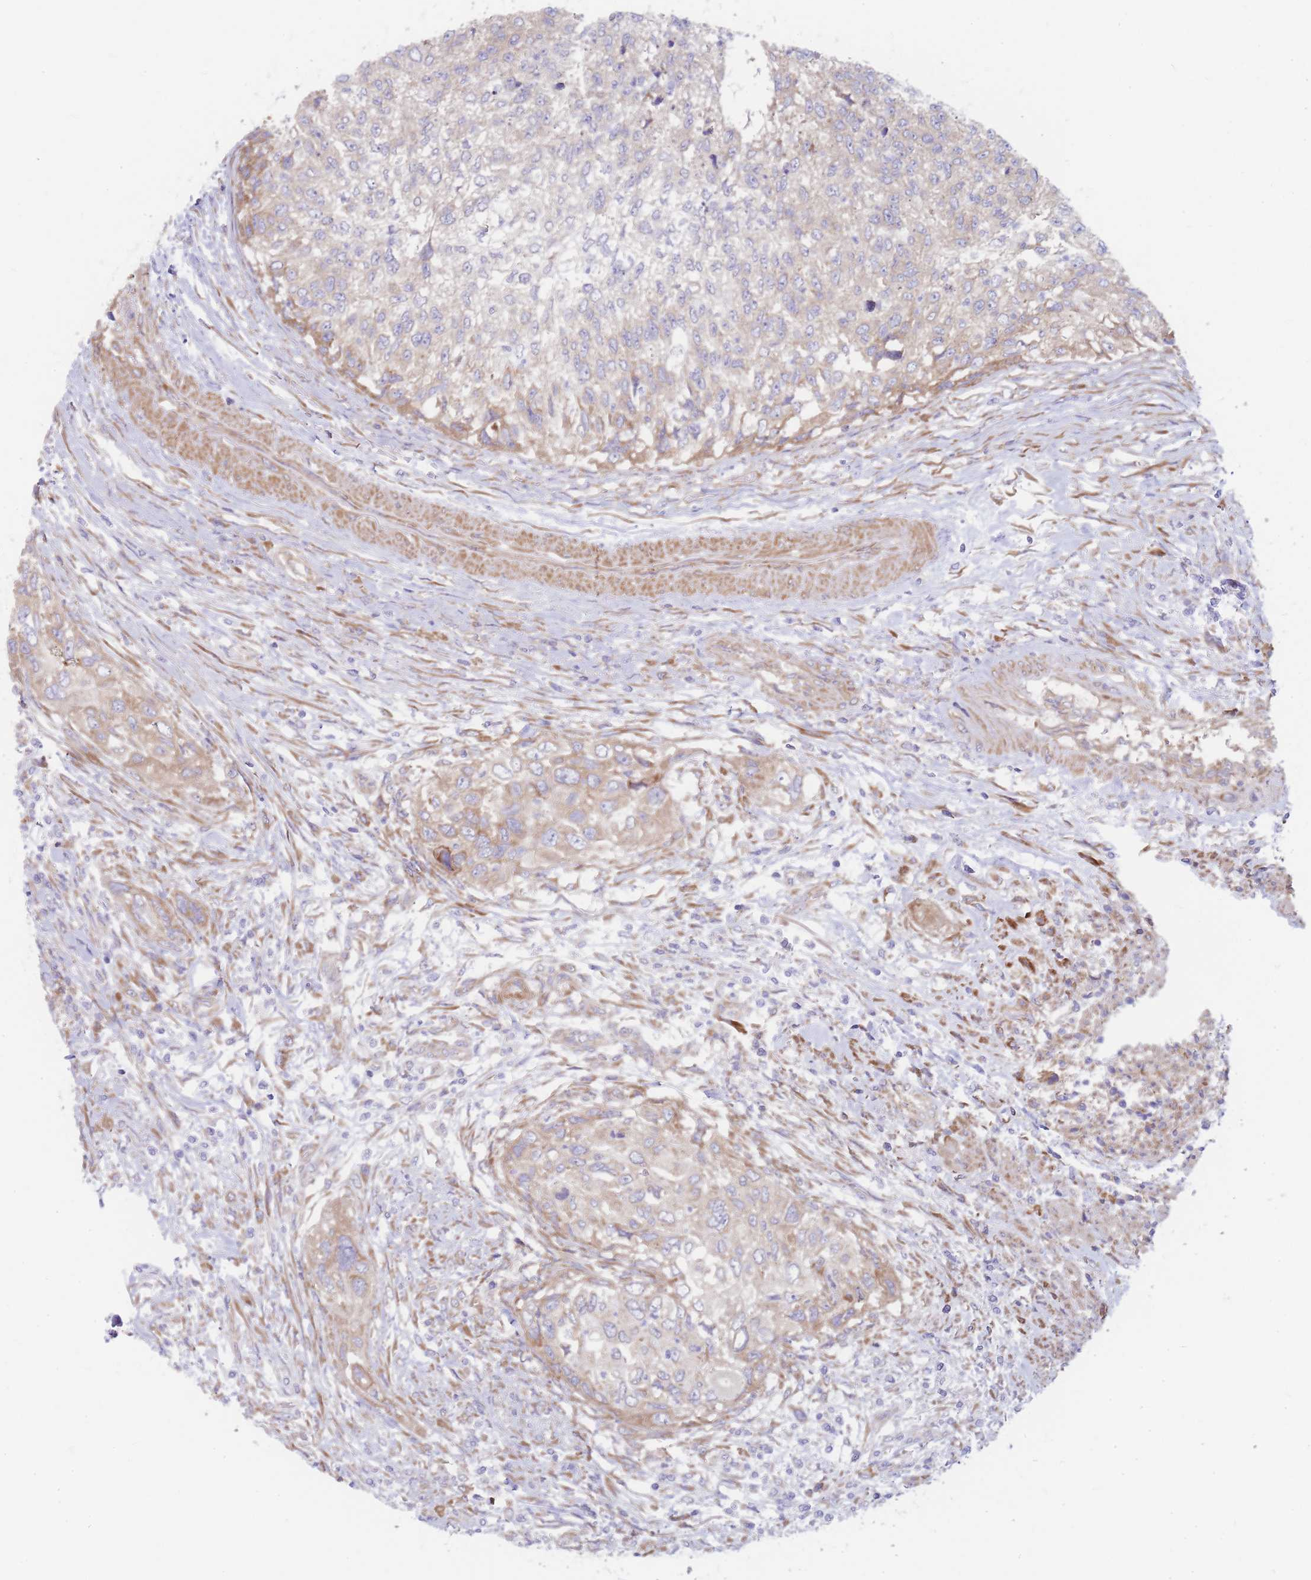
{"staining": {"intensity": "moderate", "quantity": "<25%", "location": "cytoplasmic/membranous"}, "tissue": "urothelial cancer", "cell_type": "Tumor cells", "image_type": "cancer", "snomed": [{"axis": "morphology", "description": "Urothelial carcinoma, High grade"}, {"axis": "topography", "description": "Urinary bladder"}], "caption": "Immunohistochemistry (IHC) photomicrograph of urothelial cancer stained for a protein (brown), which displays low levels of moderate cytoplasmic/membranous expression in approximately <25% of tumor cells.", "gene": "RPL8", "patient": {"sex": "female", "age": 60}}